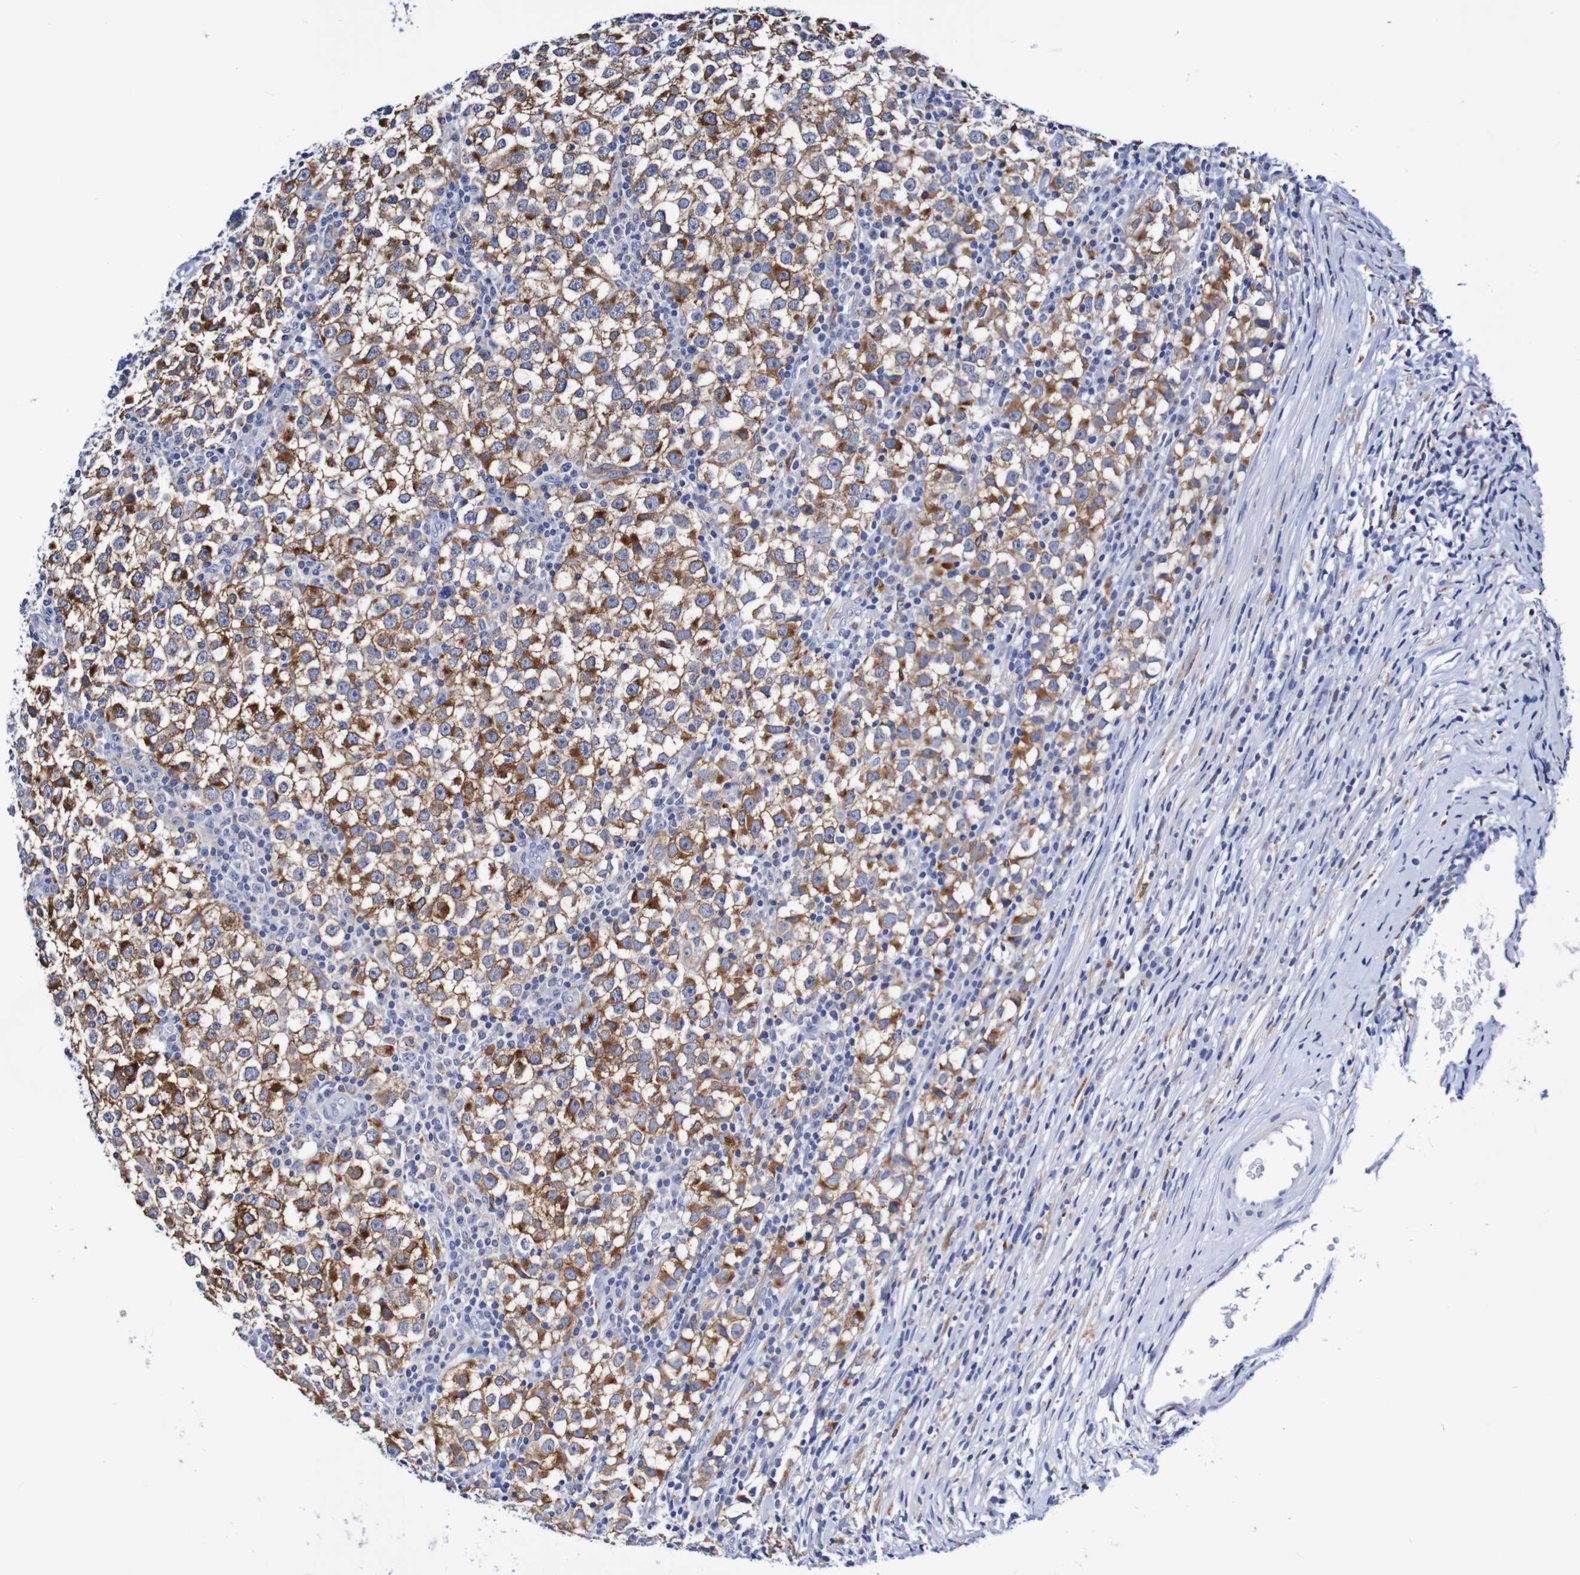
{"staining": {"intensity": "moderate", "quantity": ">75%", "location": "cytoplasmic/membranous"}, "tissue": "testis cancer", "cell_type": "Tumor cells", "image_type": "cancer", "snomed": [{"axis": "morphology", "description": "Seminoma, NOS"}, {"axis": "topography", "description": "Testis"}], "caption": "DAB (3,3'-diaminobenzidine) immunohistochemical staining of testis cancer (seminoma) displays moderate cytoplasmic/membranous protein positivity in about >75% of tumor cells.", "gene": "SEZ6", "patient": {"sex": "male", "age": 65}}